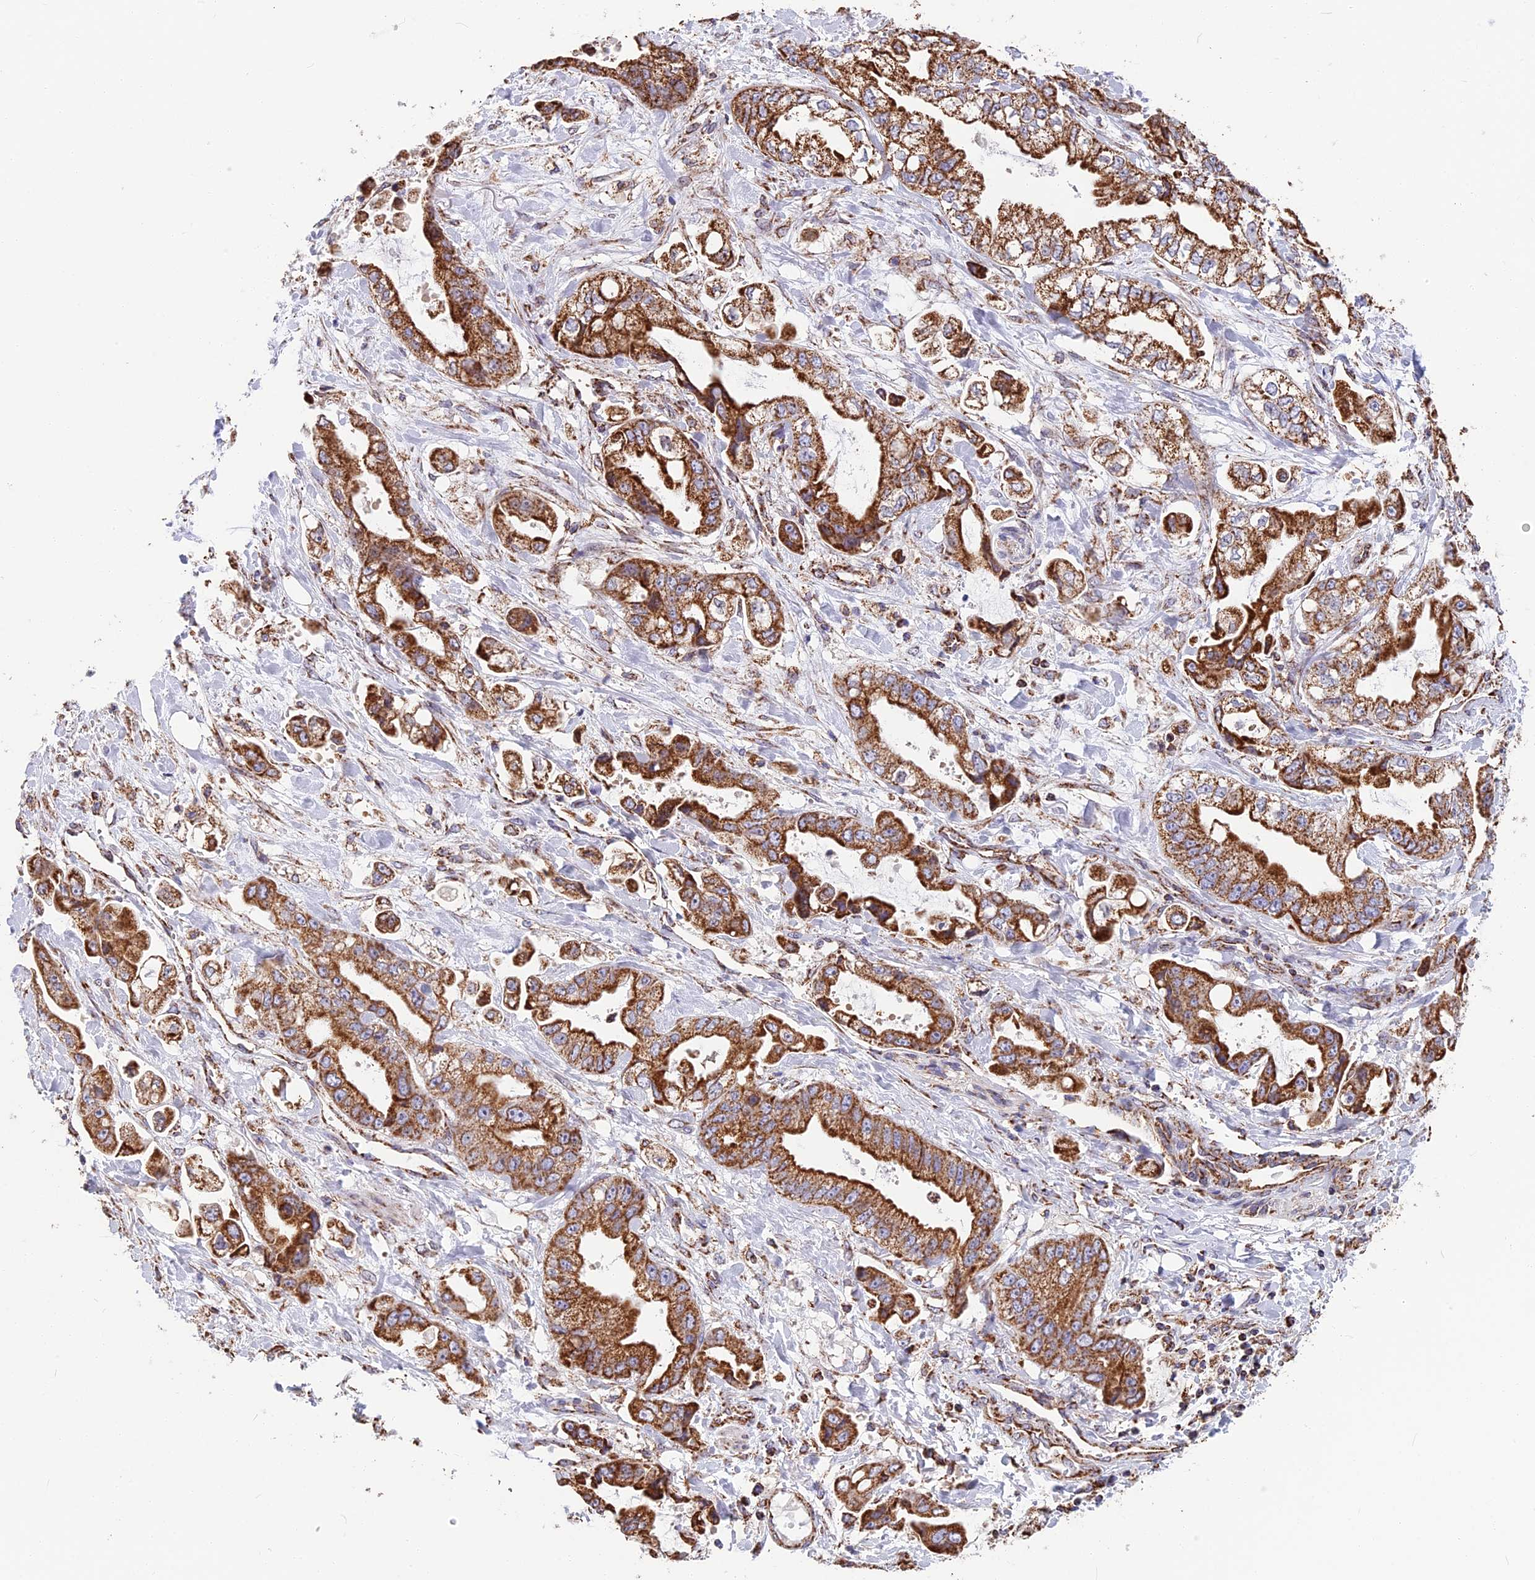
{"staining": {"intensity": "strong", "quantity": ">75%", "location": "cytoplasmic/membranous"}, "tissue": "stomach cancer", "cell_type": "Tumor cells", "image_type": "cancer", "snomed": [{"axis": "morphology", "description": "Adenocarcinoma, NOS"}, {"axis": "topography", "description": "Stomach"}], "caption": "Immunohistochemistry (IHC) staining of stomach cancer, which reveals high levels of strong cytoplasmic/membranous expression in about >75% of tumor cells indicating strong cytoplasmic/membranous protein expression. The staining was performed using DAB (brown) for protein detection and nuclei were counterstained in hematoxylin (blue).", "gene": "CS", "patient": {"sex": "male", "age": 62}}